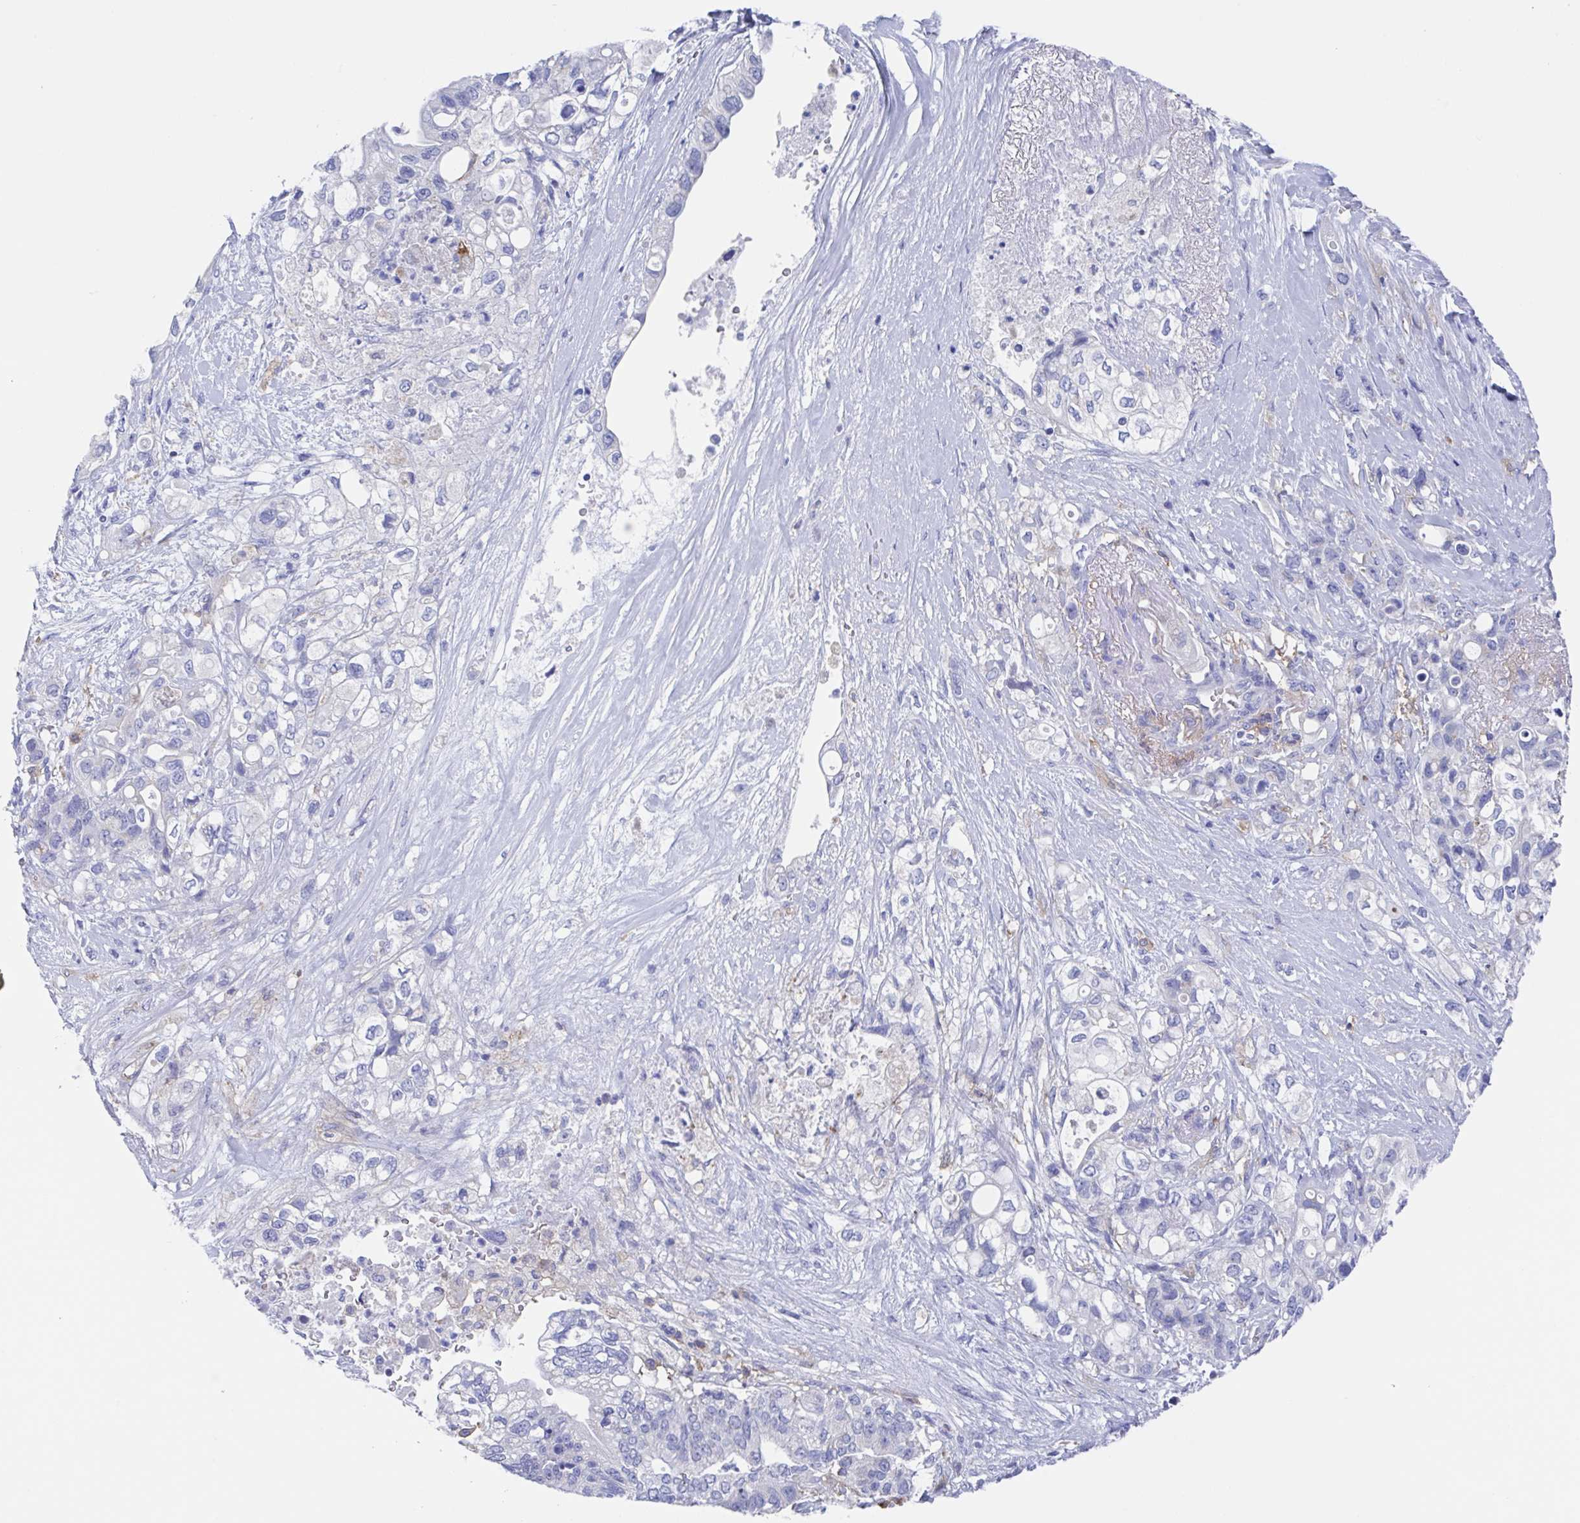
{"staining": {"intensity": "negative", "quantity": "none", "location": "none"}, "tissue": "pancreatic cancer", "cell_type": "Tumor cells", "image_type": "cancer", "snomed": [{"axis": "morphology", "description": "Adenocarcinoma, NOS"}, {"axis": "topography", "description": "Pancreas"}], "caption": "The micrograph shows no staining of tumor cells in pancreatic cancer.", "gene": "FCGR3A", "patient": {"sex": "female", "age": 72}}